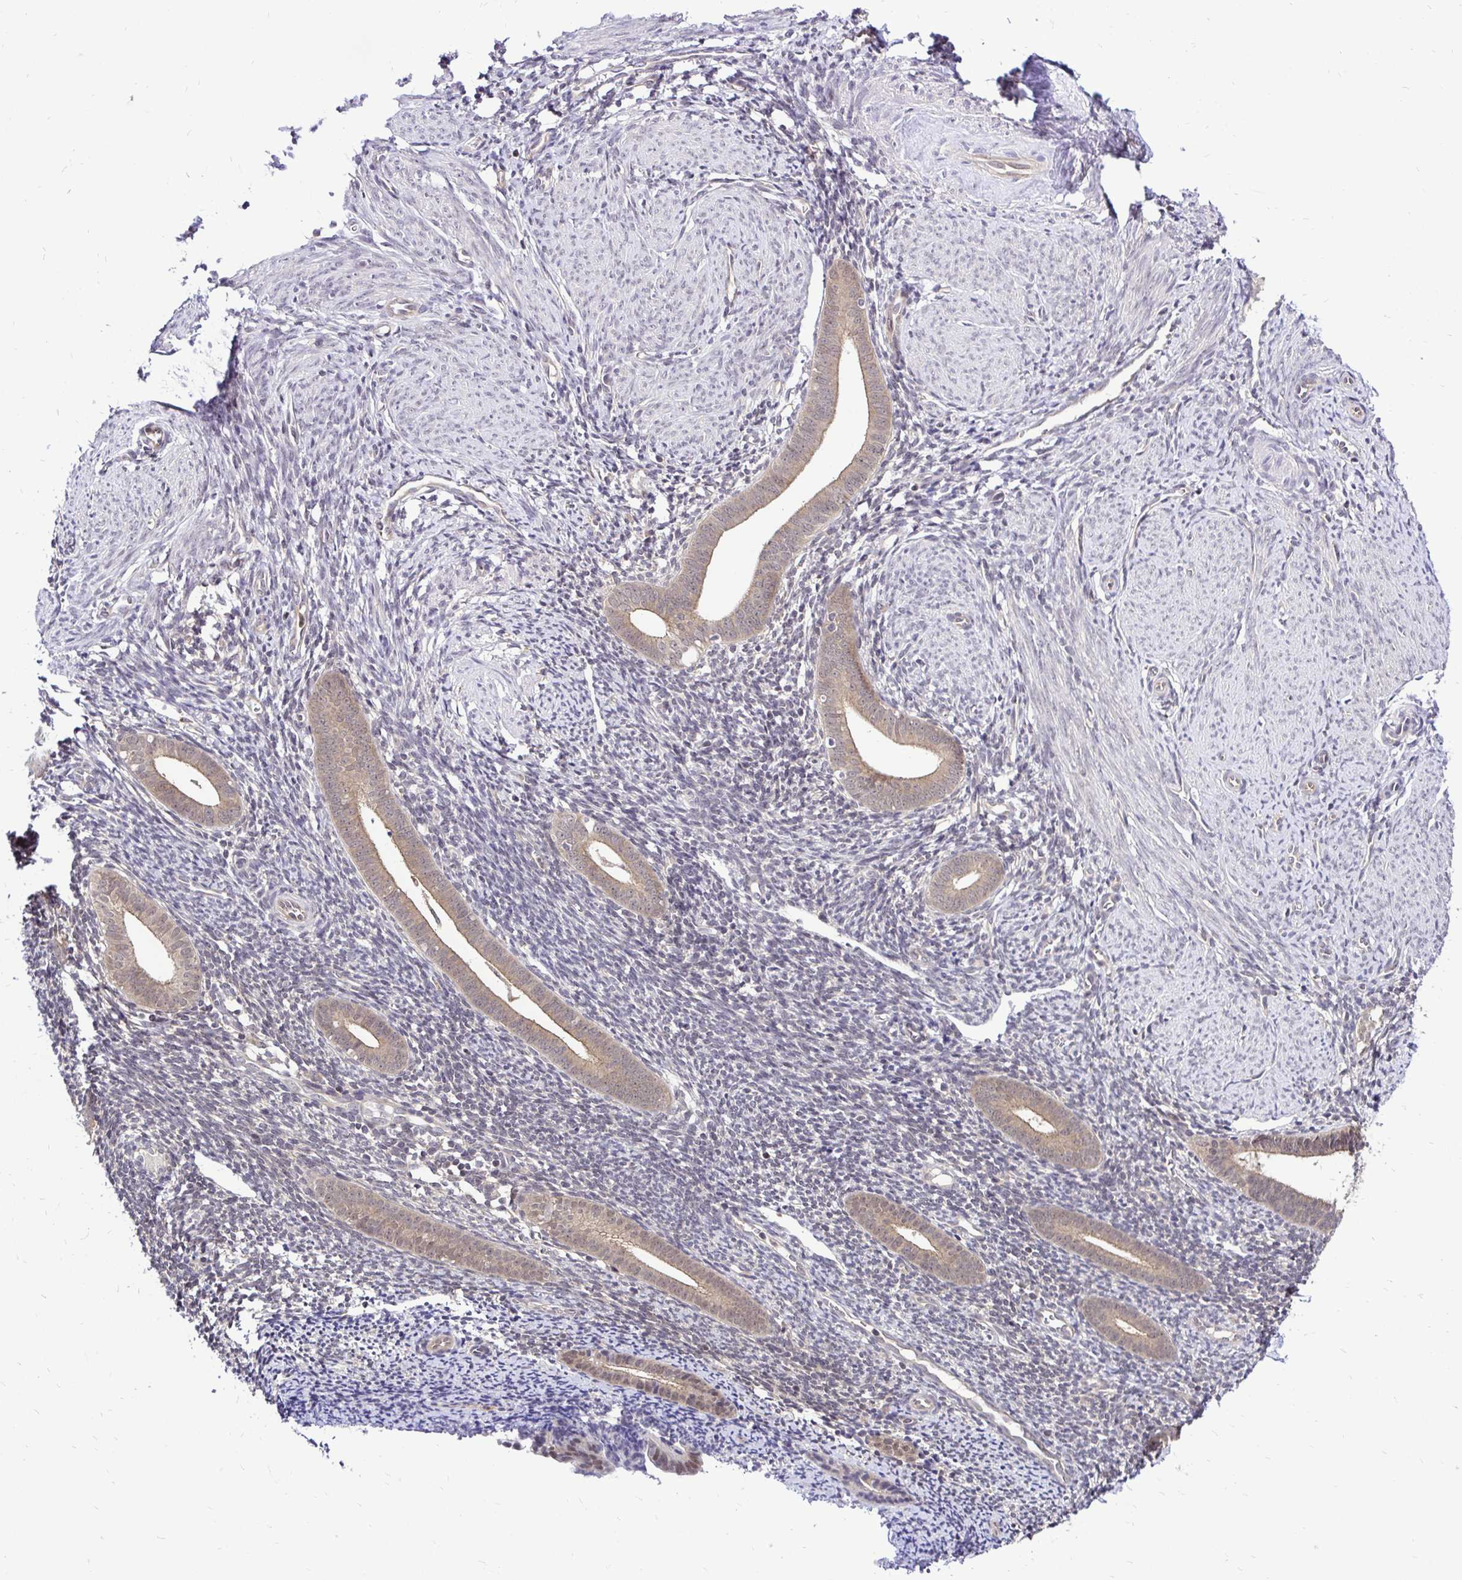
{"staining": {"intensity": "negative", "quantity": "none", "location": "none"}, "tissue": "endometrium", "cell_type": "Cells in endometrial stroma", "image_type": "normal", "snomed": [{"axis": "morphology", "description": "Normal tissue, NOS"}, {"axis": "topography", "description": "Endometrium"}], "caption": "Endometrium stained for a protein using IHC exhibits no expression cells in endometrial stroma.", "gene": "UBE2M", "patient": {"sex": "female", "age": 39}}